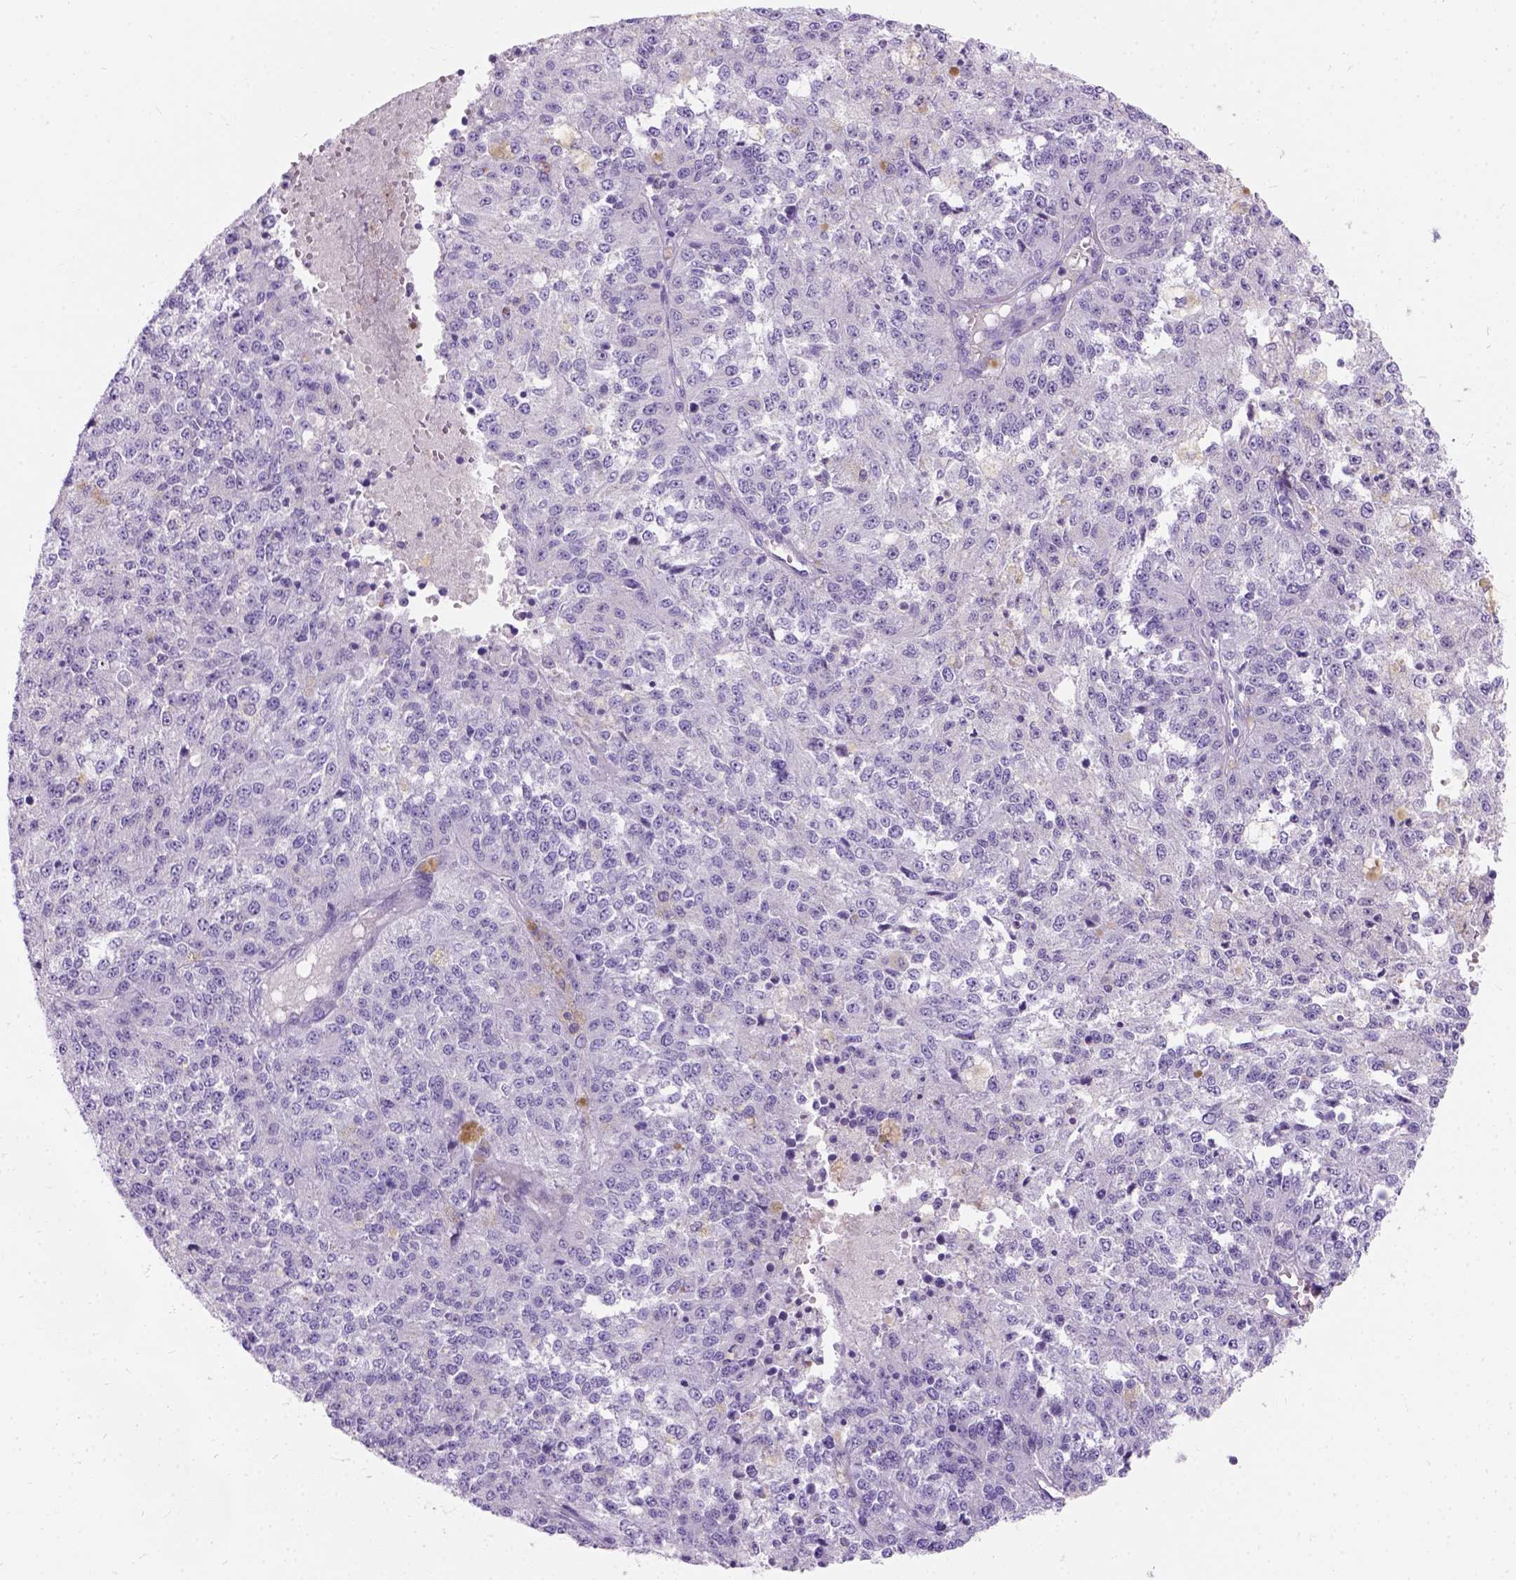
{"staining": {"intensity": "negative", "quantity": "none", "location": "none"}, "tissue": "melanoma", "cell_type": "Tumor cells", "image_type": "cancer", "snomed": [{"axis": "morphology", "description": "Malignant melanoma, Metastatic site"}, {"axis": "topography", "description": "Lymph node"}], "caption": "This is an immunohistochemistry (IHC) photomicrograph of melanoma. There is no positivity in tumor cells.", "gene": "C7orf57", "patient": {"sex": "female", "age": 64}}